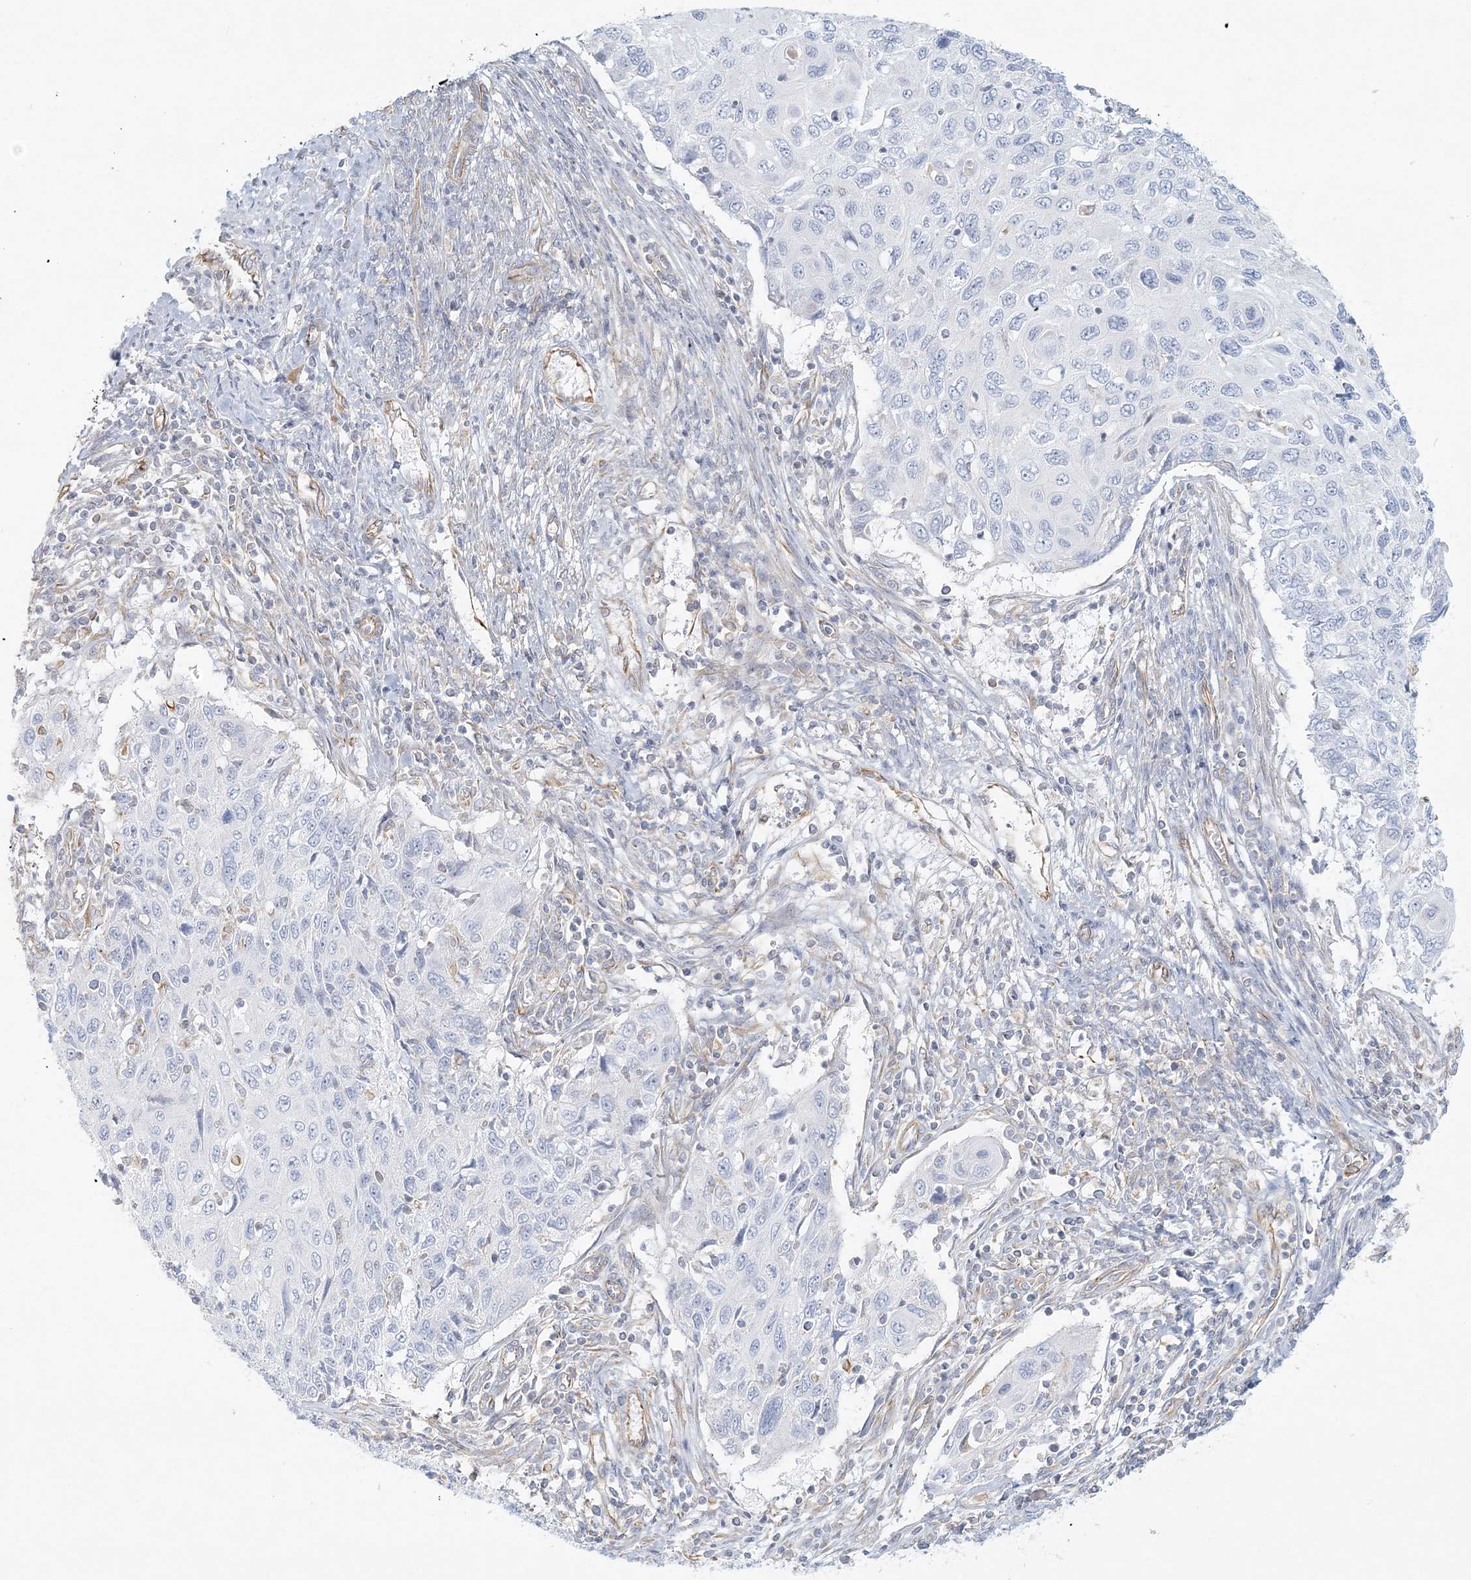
{"staining": {"intensity": "negative", "quantity": "none", "location": "none"}, "tissue": "cervical cancer", "cell_type": "Tumor cells", "image_type": "cancer", "snomed": [{"axis": "morphology", "description": "Squamous cell carcinoma, NOS"}, {"axis": "topography", "description": "Cervix"}], "caption": "Cervical squamous cell carcinoma was stained to show a protein in brown. There is no significant expression in tumor cells.", "gene": "DMRTB1", "patient": {"sex": "female", "age": 70}}